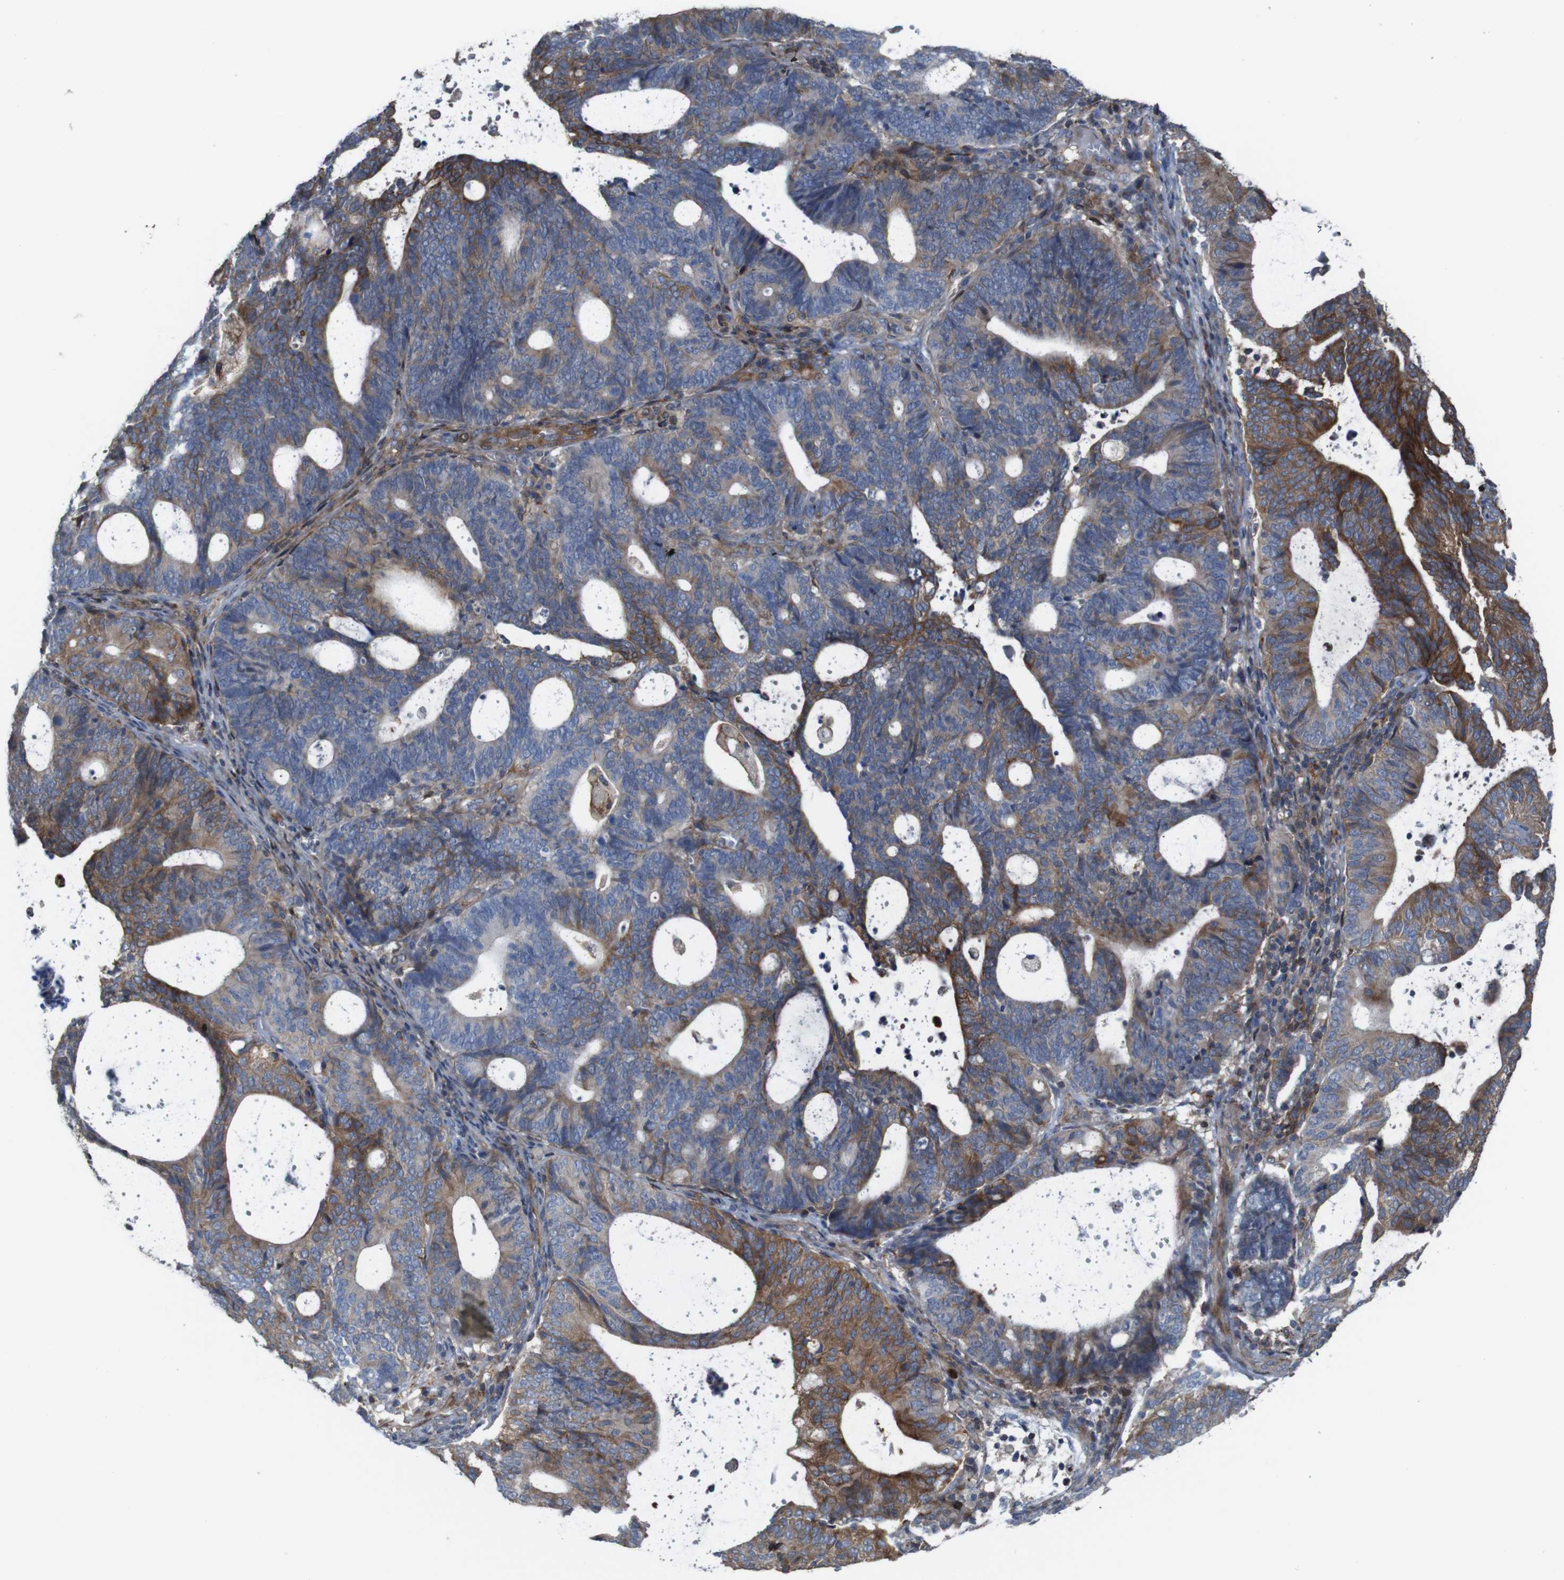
{"staining": {"intensity": "strong", "quantity": "<25%", "location": "cytoplasmic/membranous"}, "tissue": "endometrial cancer", "cell_type": "Tumor cells", "image_type": "cancer", "snomed": [{"axis": "morphology", "description": "Adenocarcinoma, NOS"}, {"axis": "topography", "description": "Uterus"}], "caption": "A micrograph of human endometrial adenocarcinoma stained for a protein demonstrates strong cytoplasmic/membranous brown staining in tumor cells. (IHC, brightfield microscopy, high magnification).", "gene": "PCOLCE2", "patient": {"sex": "female", "age": 83}}